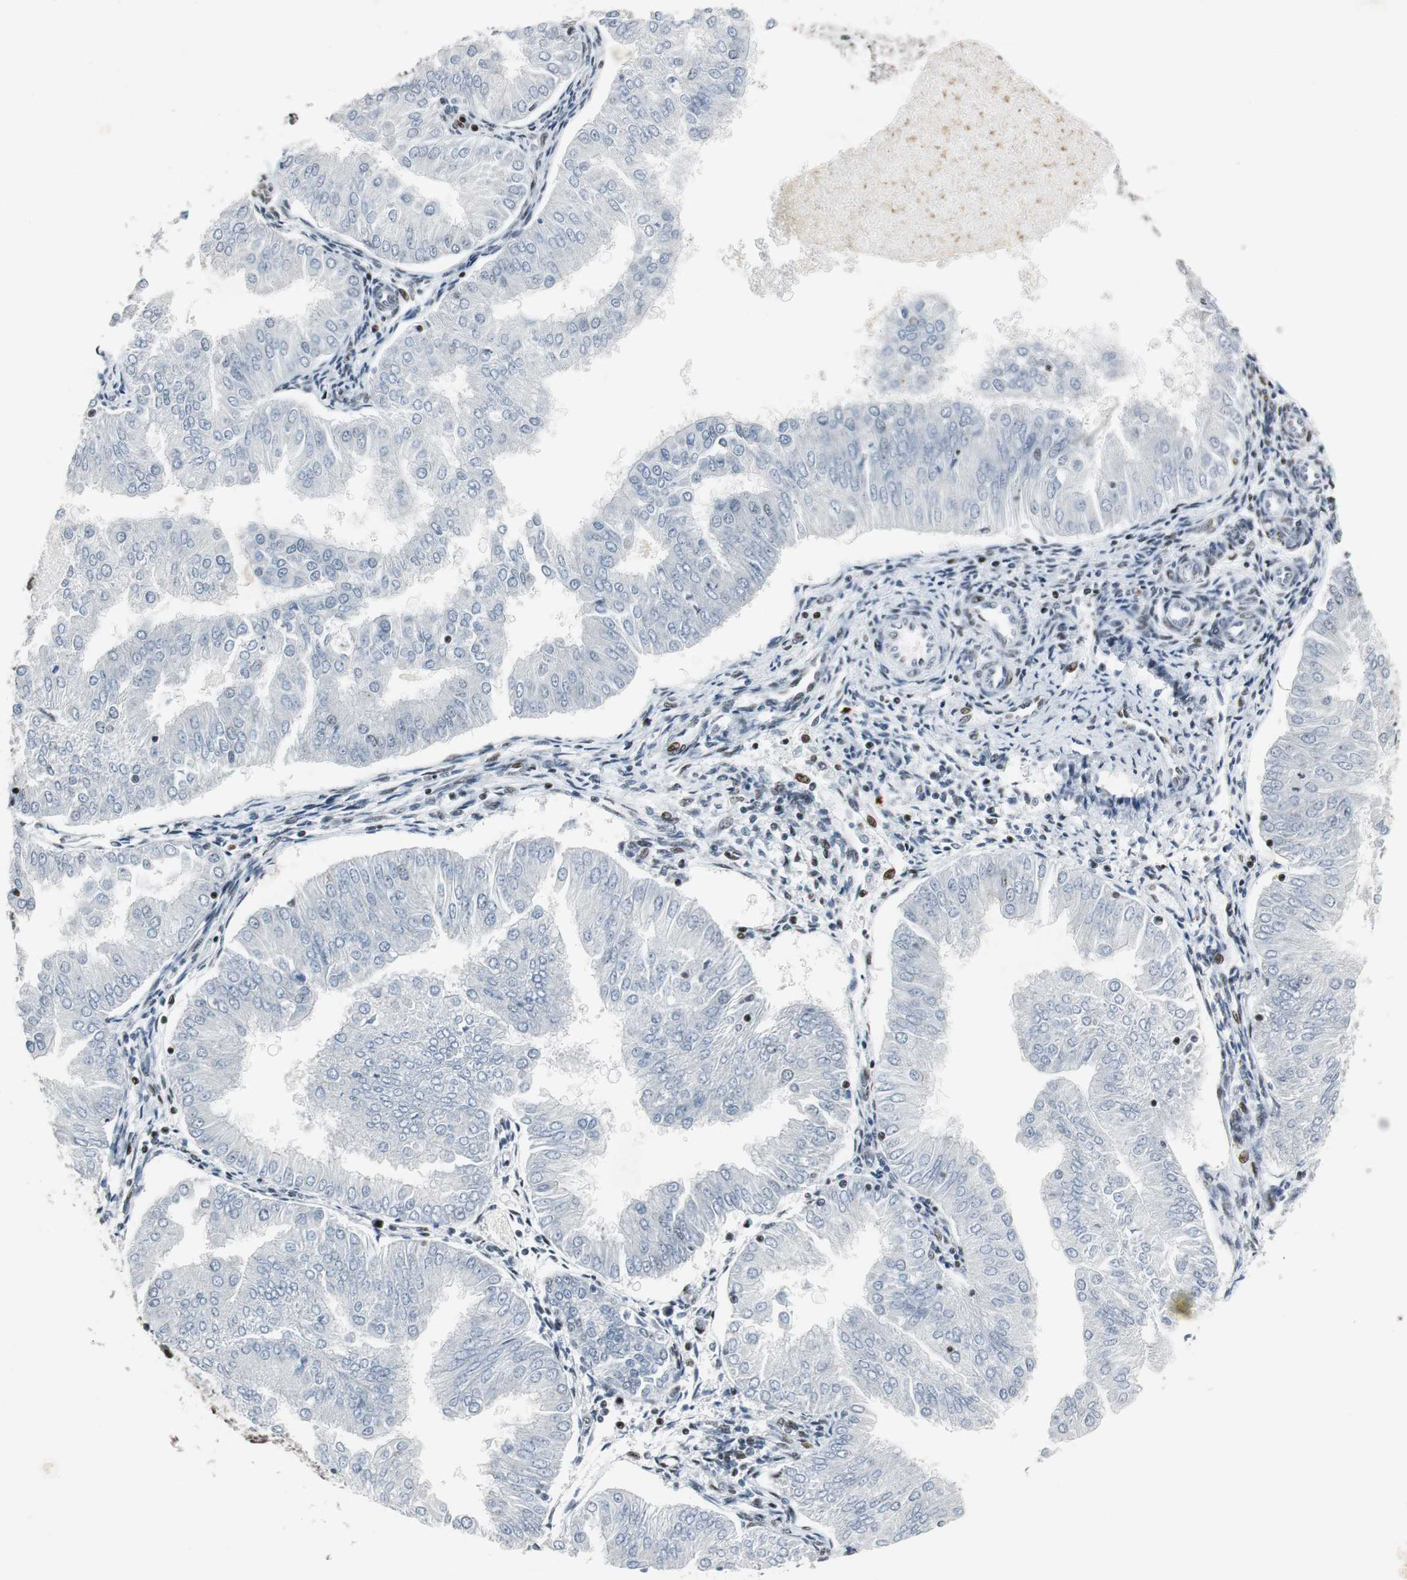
{"staining": {"intensity": "negative", "quantity": "none", "location": "none"}, "tissue": "endometrial cancer", "cell_type": "Tumor cells", "image_type": "cancer", "snomed": [{"axis": "morphology", "description": "Adenocarcinoma, NOS"}, {"axis": "topography", "description": "Endometrium"}], "caption": "This is an IHC image of human adenocarcinoma (endometrial). There is no staining in tumor cells.", "gene": "RBBP4", "patient": {"sex": "female", "age": 53}}